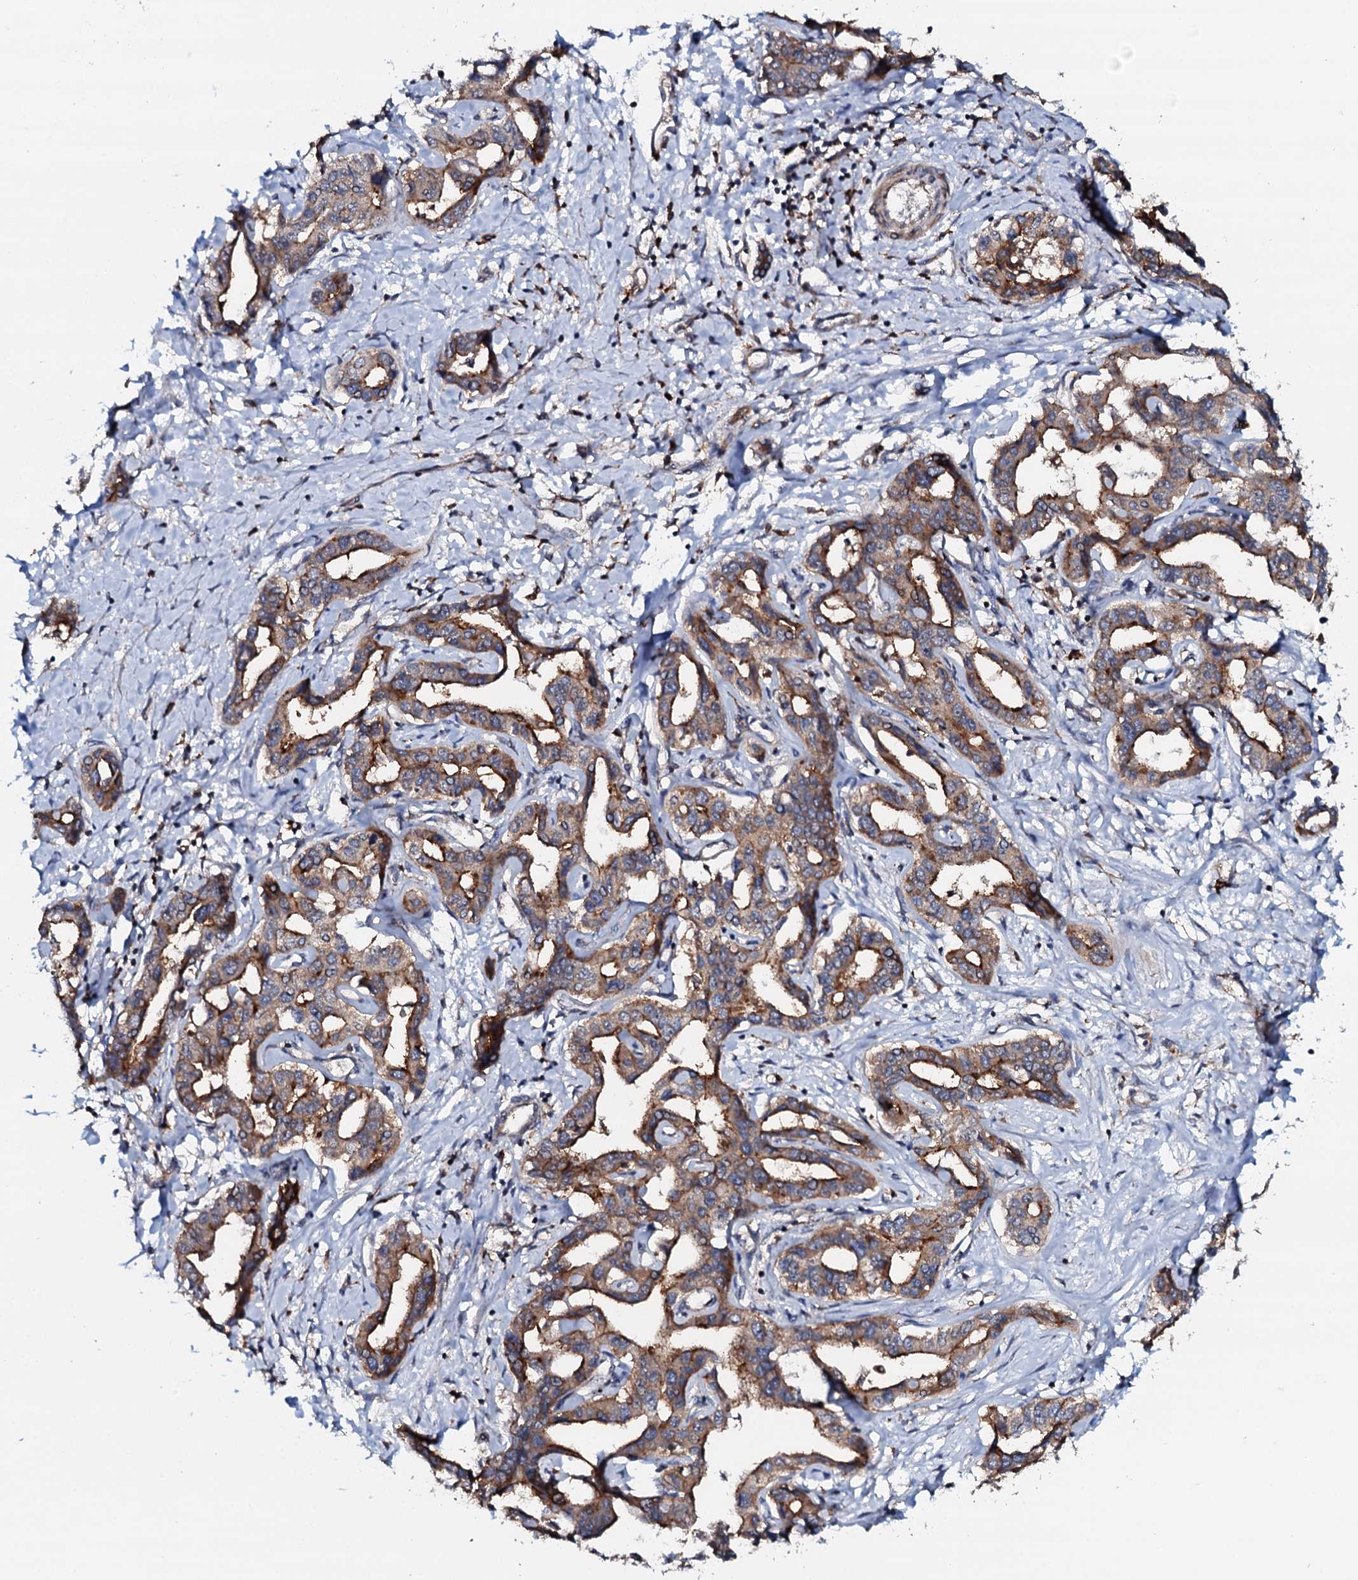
{"staining": {"intensity": "moderate", "quantity": ">75%", "location": "cytoplasmic/membranous"}, "tissue": "liver cancer", "cell_type": "Tumor cells", "image_type": "cancer", "snomed": [{"axis": "morphology", "description": "Cholangiocarcinoma"}, {"axis": "topography", "description": "Liver"}], "caption": "Immunohistochemistry (IHC) of human liver cancer reveals medium levels of moderate cytoplasmic/membranous staining in about >75% of tumor cells. Immunohistochemistry stains the protein in brown and the nuclei are stained blue.", "gene": "VAMP8", "patient": {"sex": "male", "age": 59}}